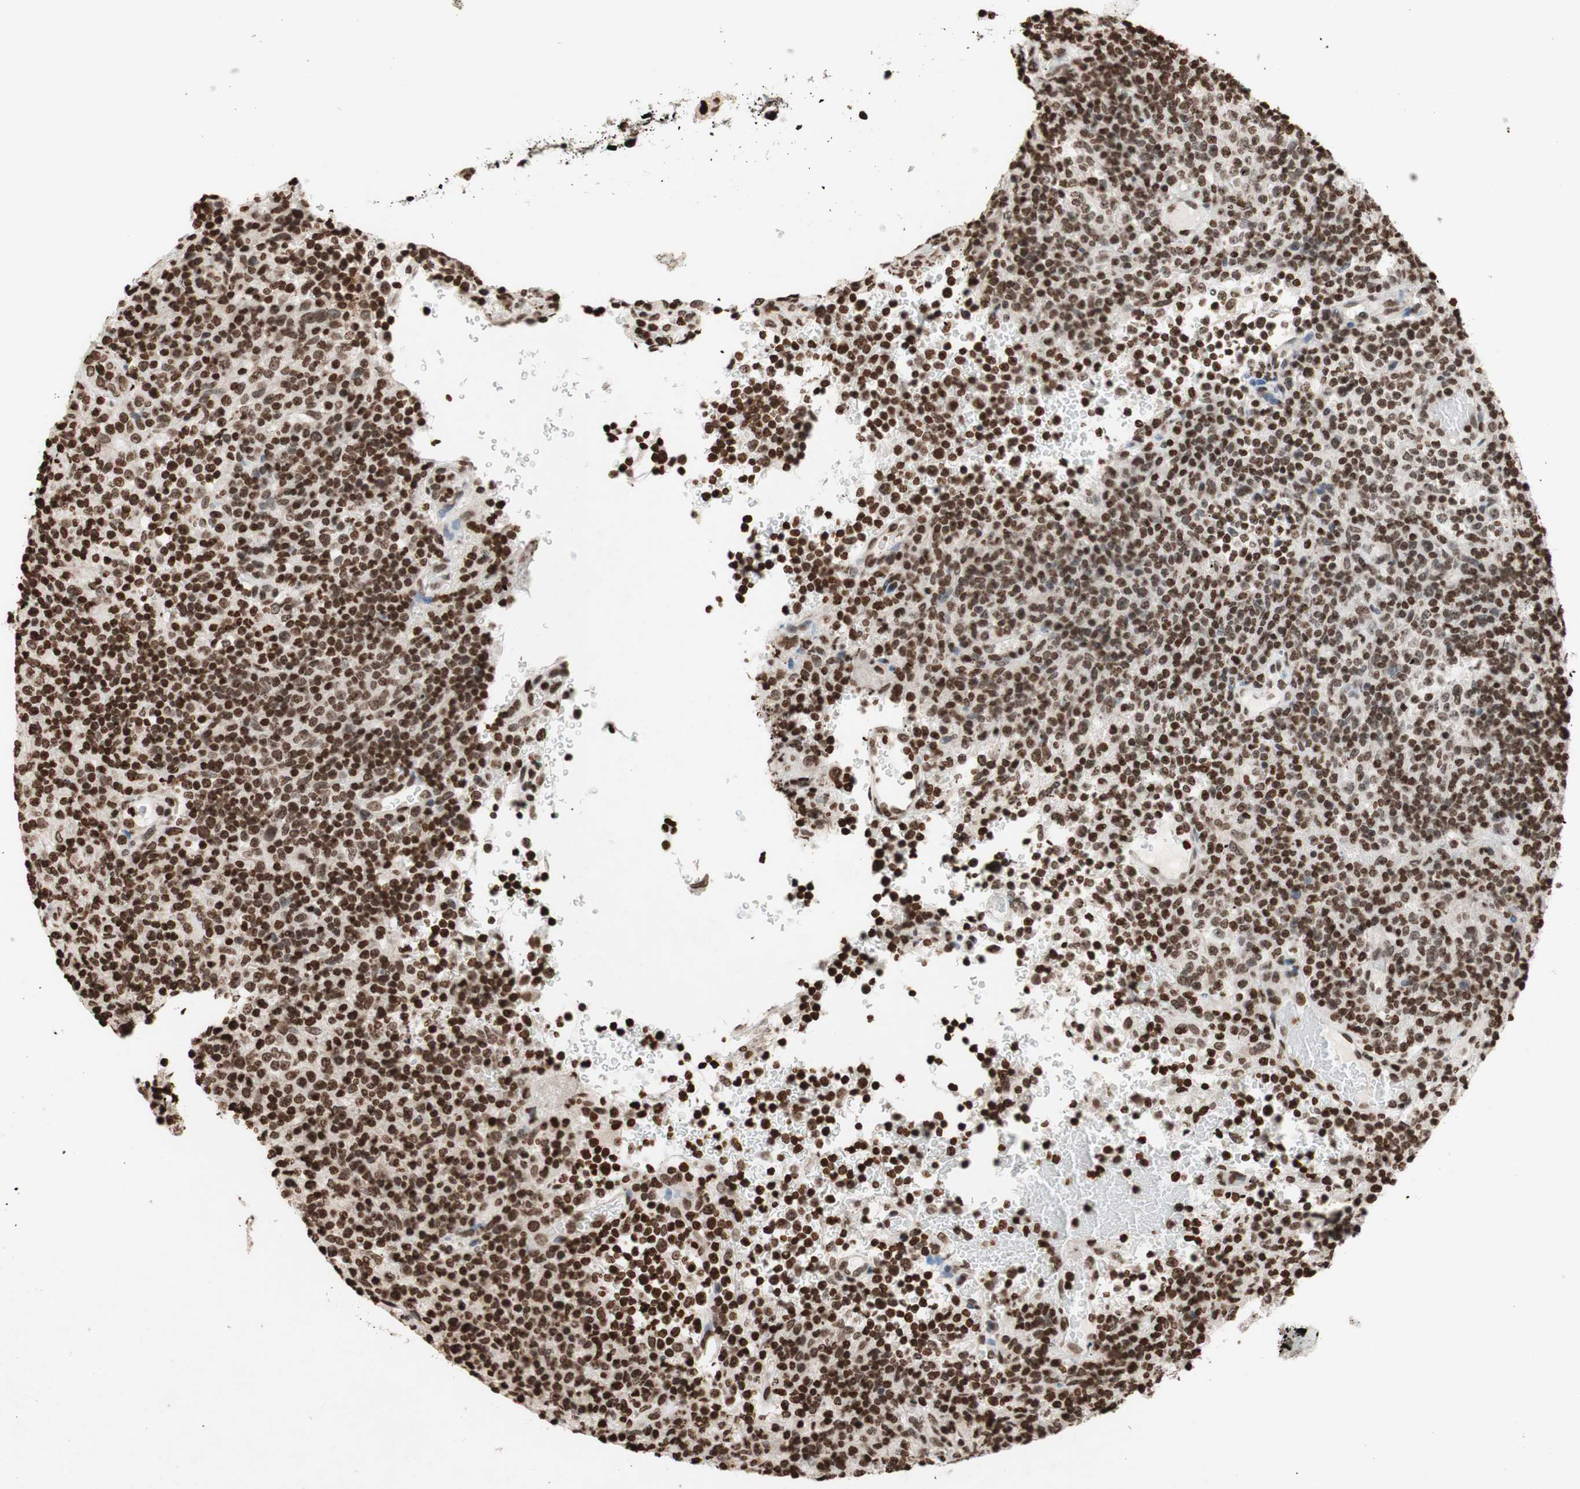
{"staining": {"intensity": "strong", "quantity": ">75%", "location": "nuclear"}, "tissue": "lymphoma", "cell_type": "Tumor cells", "image_type": "cancer", "snomed": [{"axis": "morphology", "description": "Malignant lymphoma, non-Hodgkin's type, High grade"}, {"axis": "topography", "description": "Lymph node"}], "caption": "Strong nuclear staining for a protein is appreciated in about >75% of tumor cells of malignant lymphoma, non-Hodgkin's type (high-grade) using immunohistochemistry.", "gene": "NCOA3", "patient": {"sex": "female", "age": 76}}